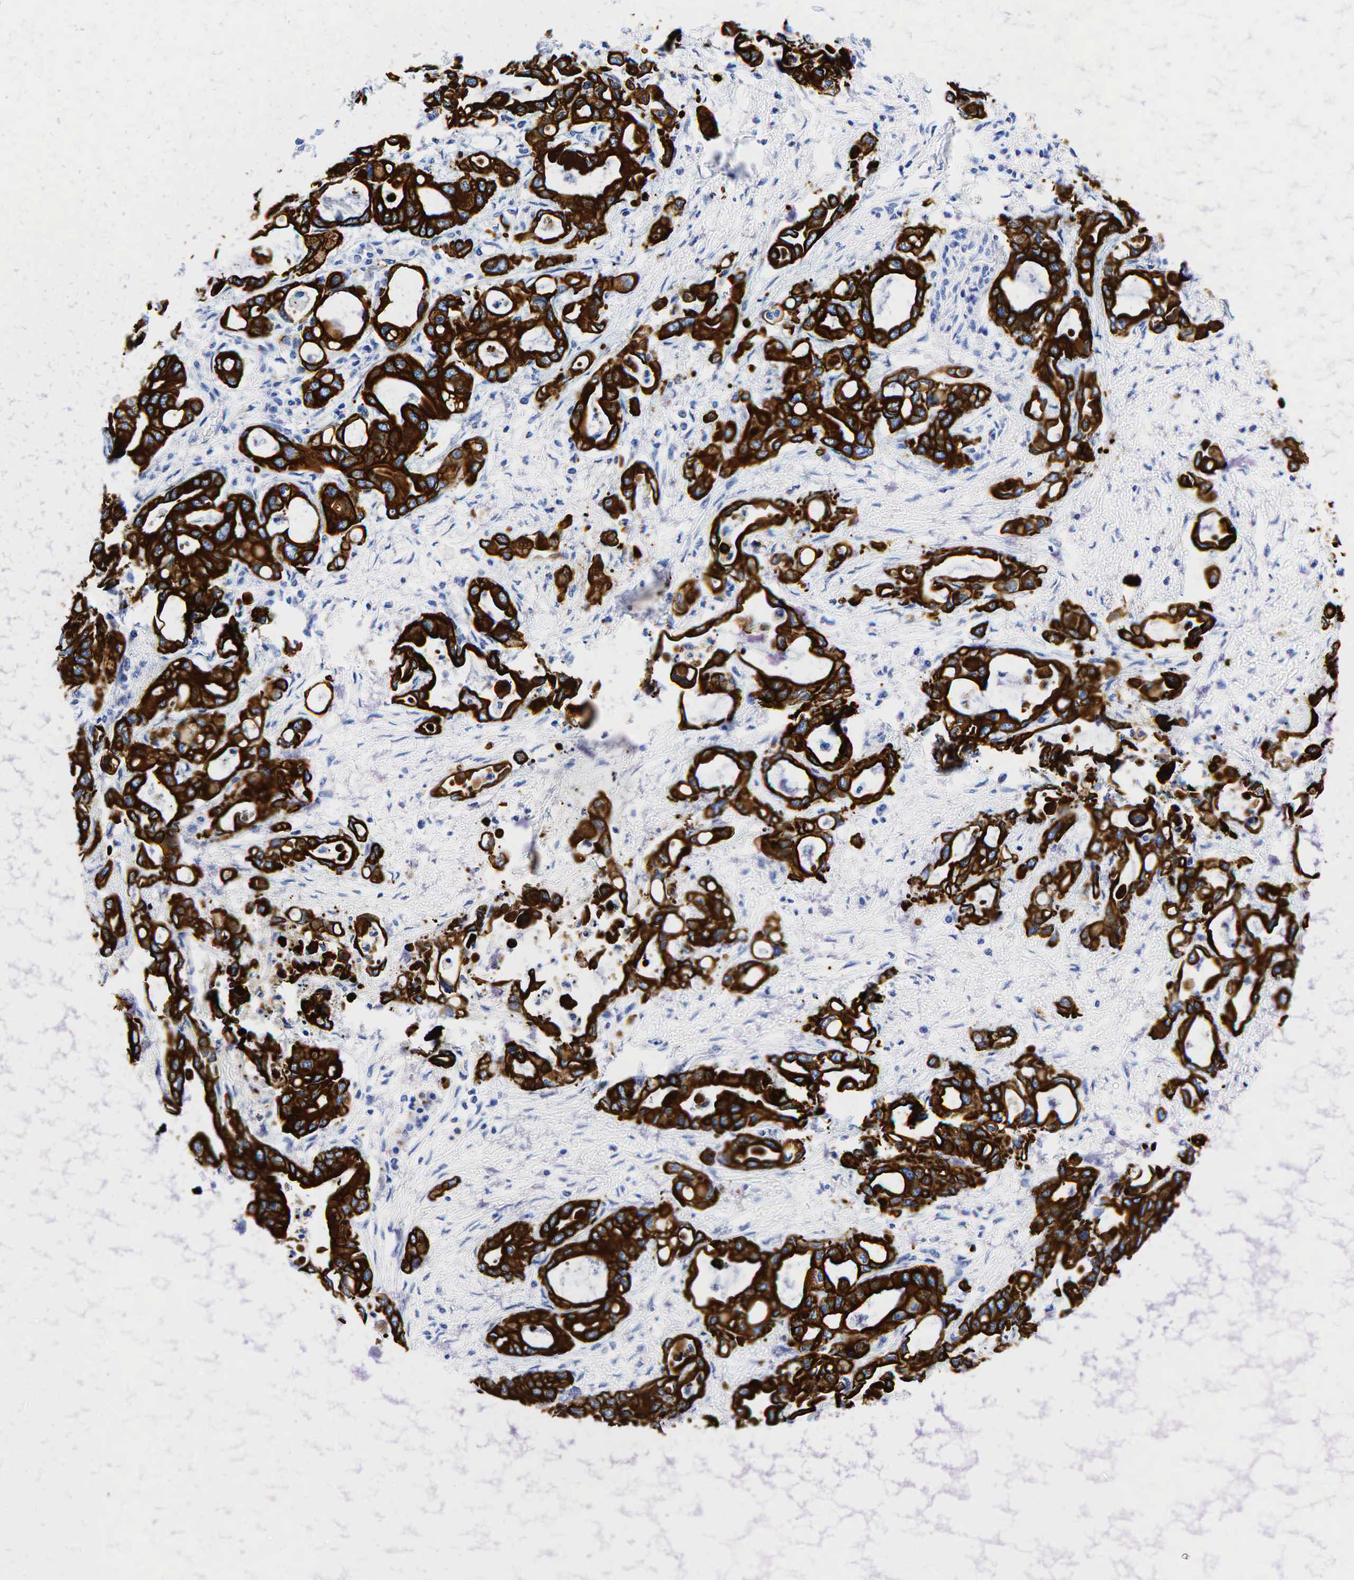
{"staining": {"intensity": "strong", "quantity": ">75%", "location": "cytoplasmic/membranous"}, "tissue": "pancreatic cancer", "cell_type": "Tumor cells", "image_type": "cancer", "snomed": [{"axis": "morphology", "description": "Adenocarcinoma, NOS"}, {"axis": "topography", "description": "Pancreas"}], "caption": "A high amount of strong cytoplasmic/membranous staining is identified in about >75% of tumor cells in pancreatic adenocarcinoma tissue.", "gene": "KRT19", "patient": {"sex": "female", "age": 57}}